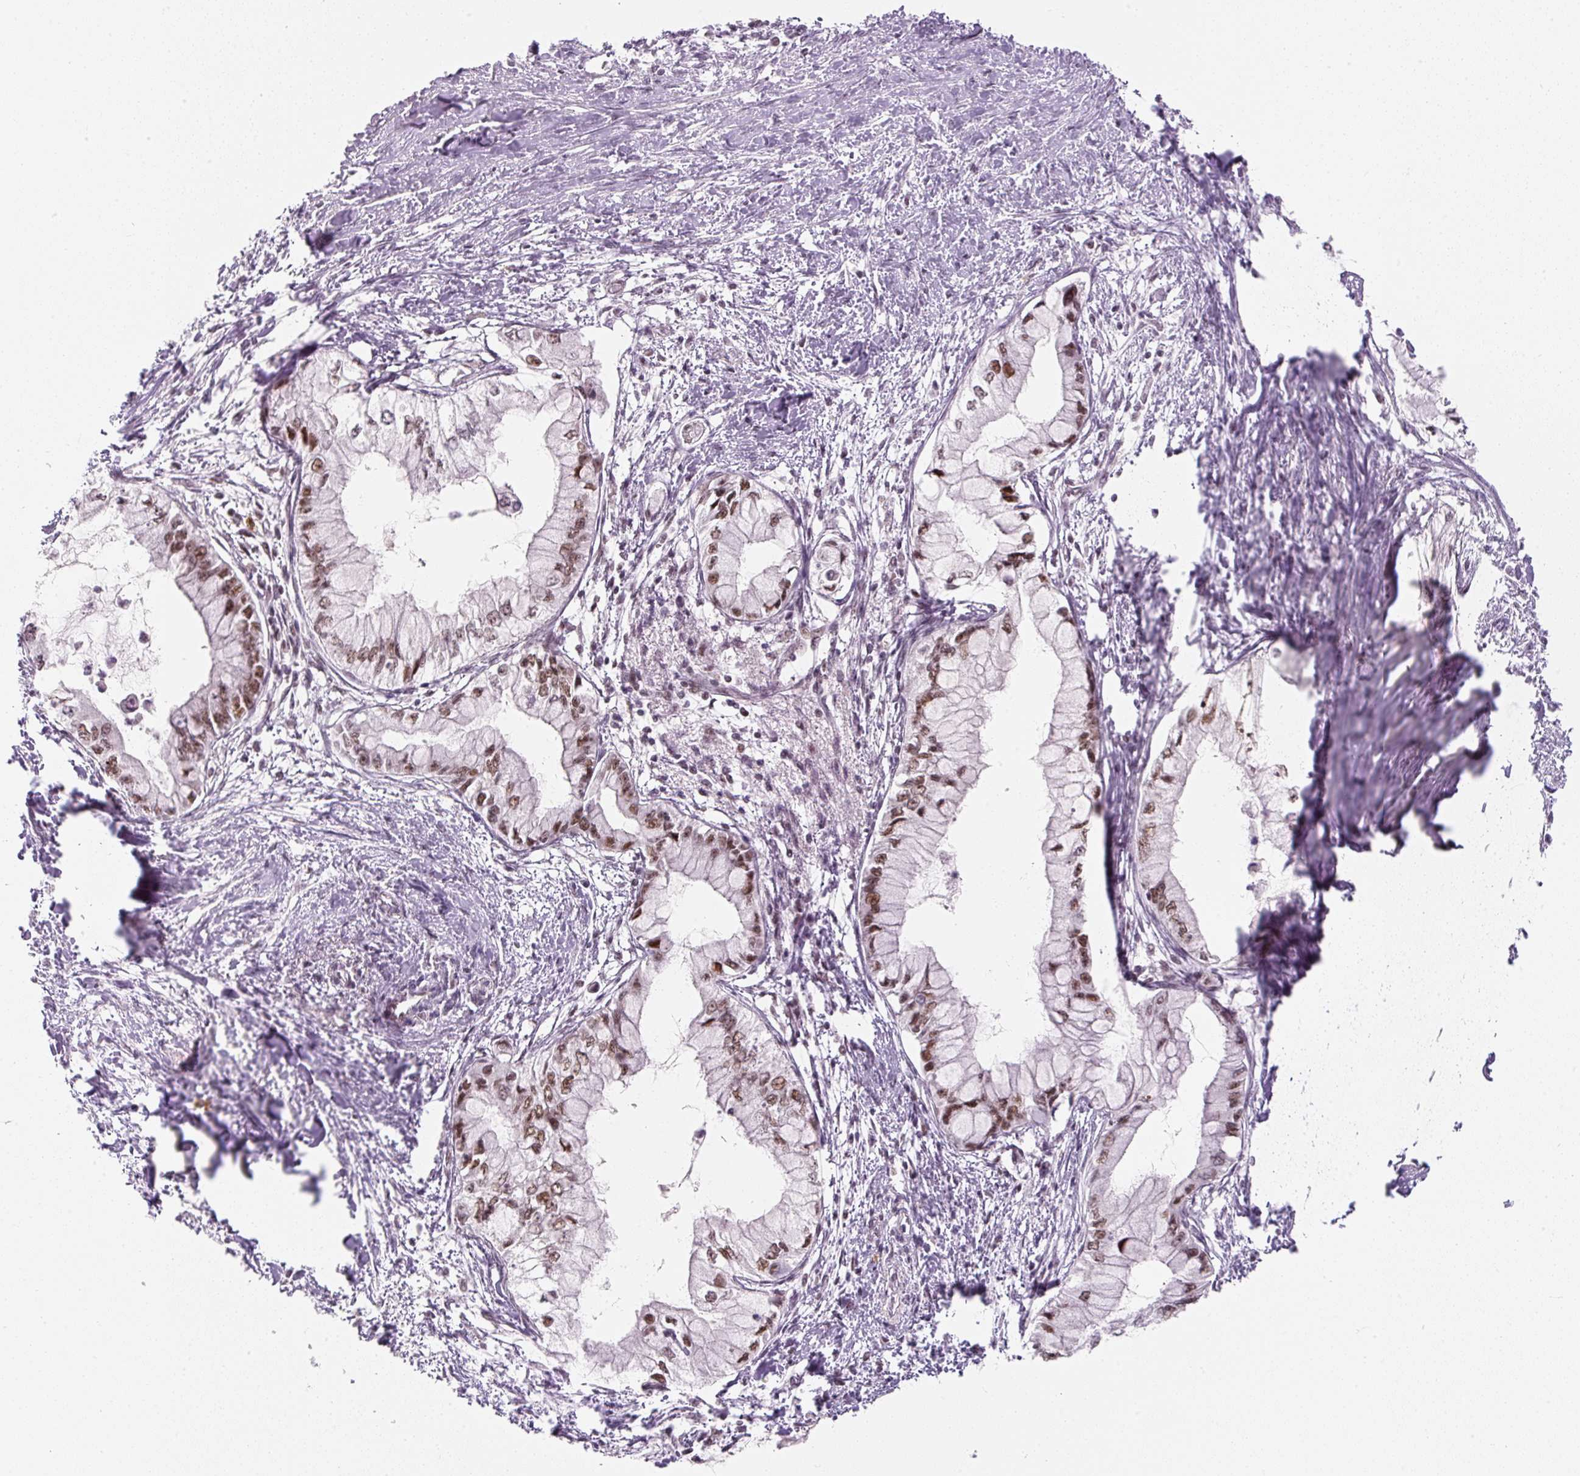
{"staining": {"intensity": "moderate", "quantity": "25%-75%", "location": "nuclear"}, "tissue": "pancreatic cancer", "cell_type": "Tumor cells", "image_type": "cancer", "snomed": [{"axis": "morphology", "description": "Adenocarcinoma, NOS"}, {"axis": "topography", "description": "Pancreas"}], "caption": "A histopathology image of human pancreatic cancer (adenocarcinoma) stained for a protein exhibits moderate nuclear brown staining in tumor cells.", "gene": "U2AF2", "patient": {"sex": "male", "age": 48}}